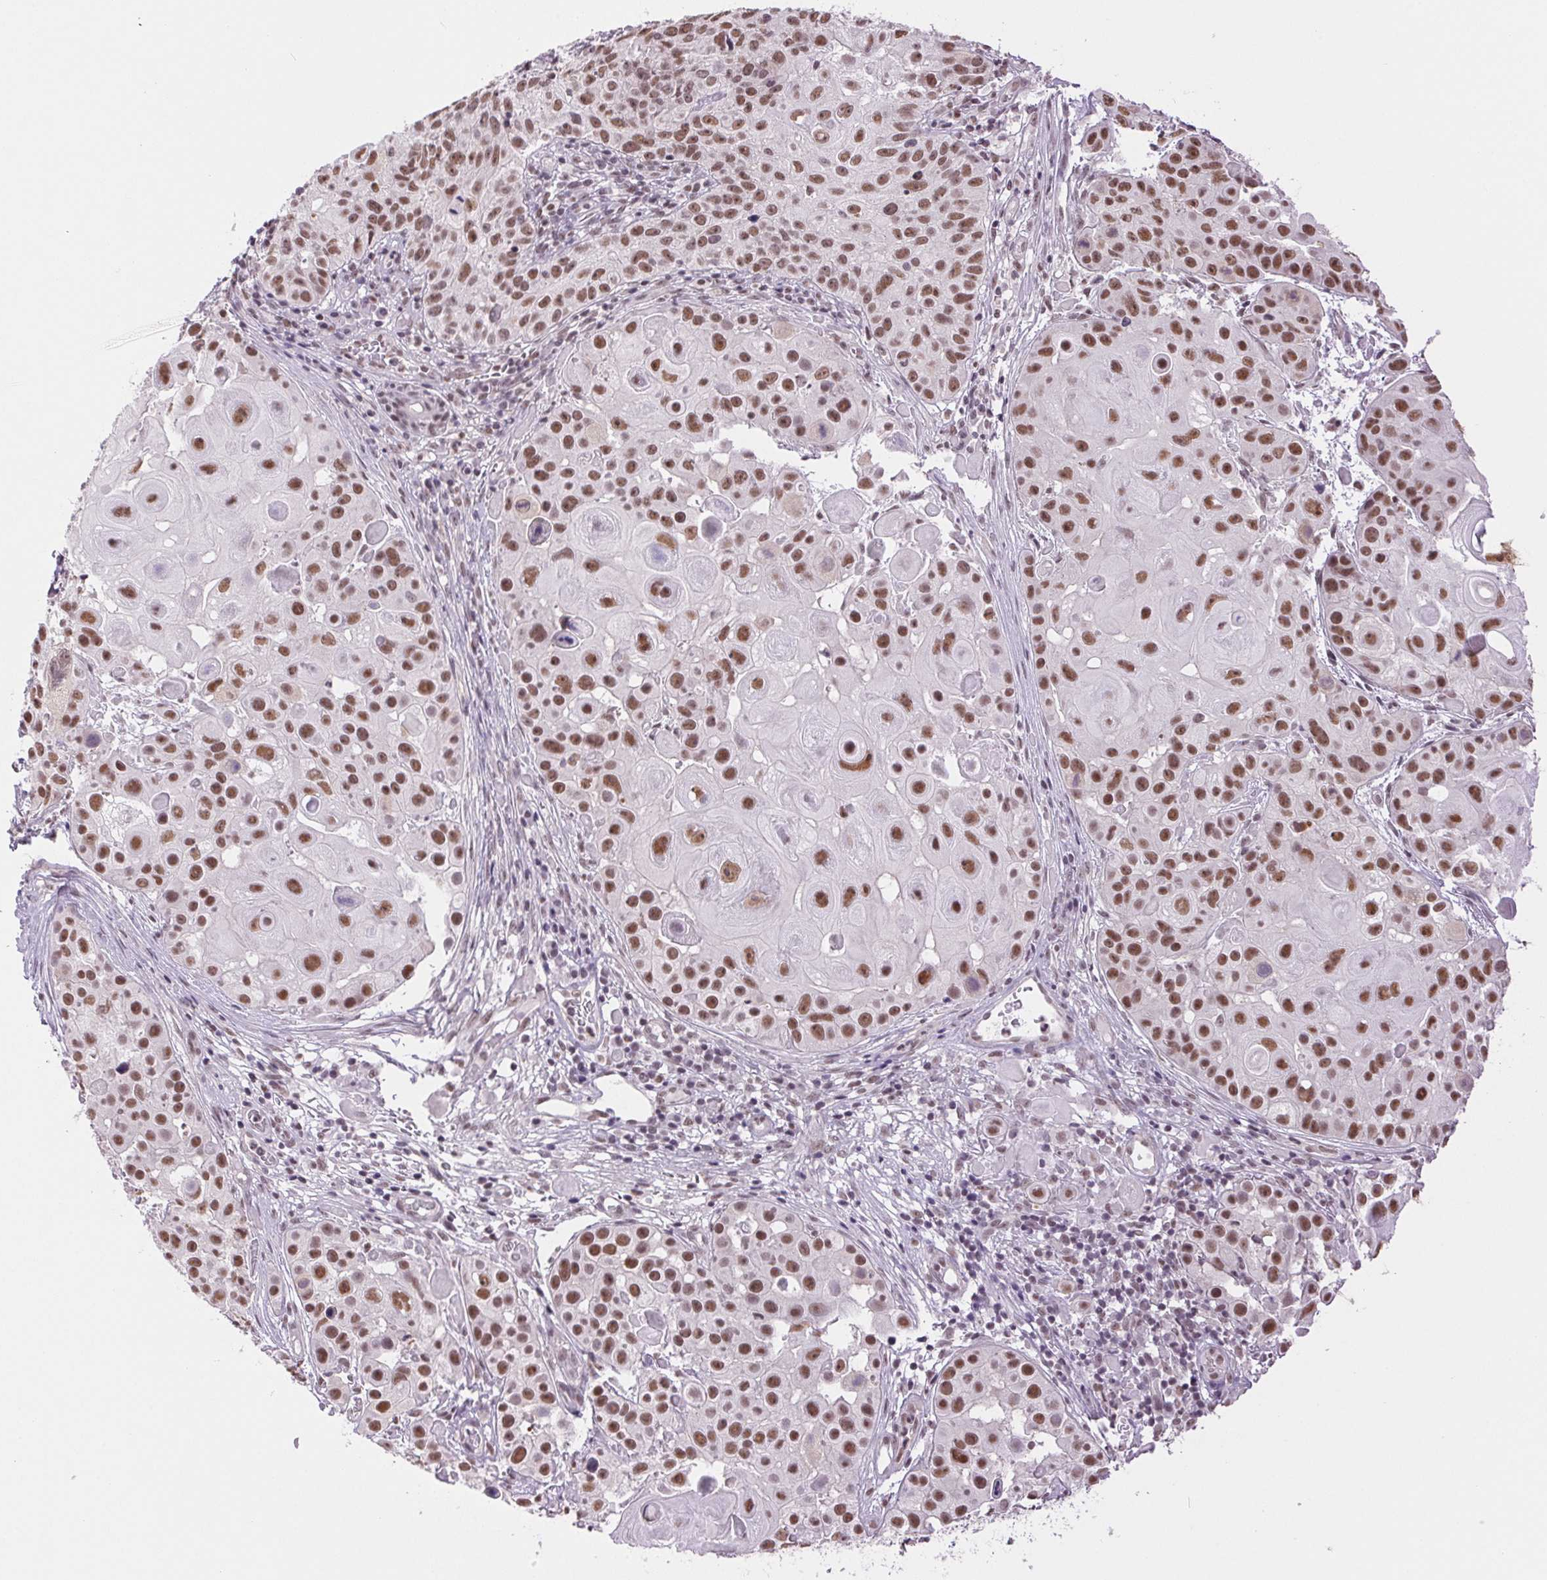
{"staining": {"intensity": "strong", "quantity": ">75%", "location": "nuclear"}, "tissue": "skin cancer", "cell_type": "Tumor cells", "image_type": "cancer", "snomed": [{"axis": "morphology", "description": "Squamous cell carcinoma, NOS"}, {"axis": "topography", "description": "Skin"}], "caption": "Protein staining of squamous cell carcinoma (skin) tissue exhibits strong nuclear staining in approximately >75% of tumor cells. (IHC, brightfield microscopy, high magnification).", "gene": "RPRD1B", "patient": {"sex": "male", "age": 92}}